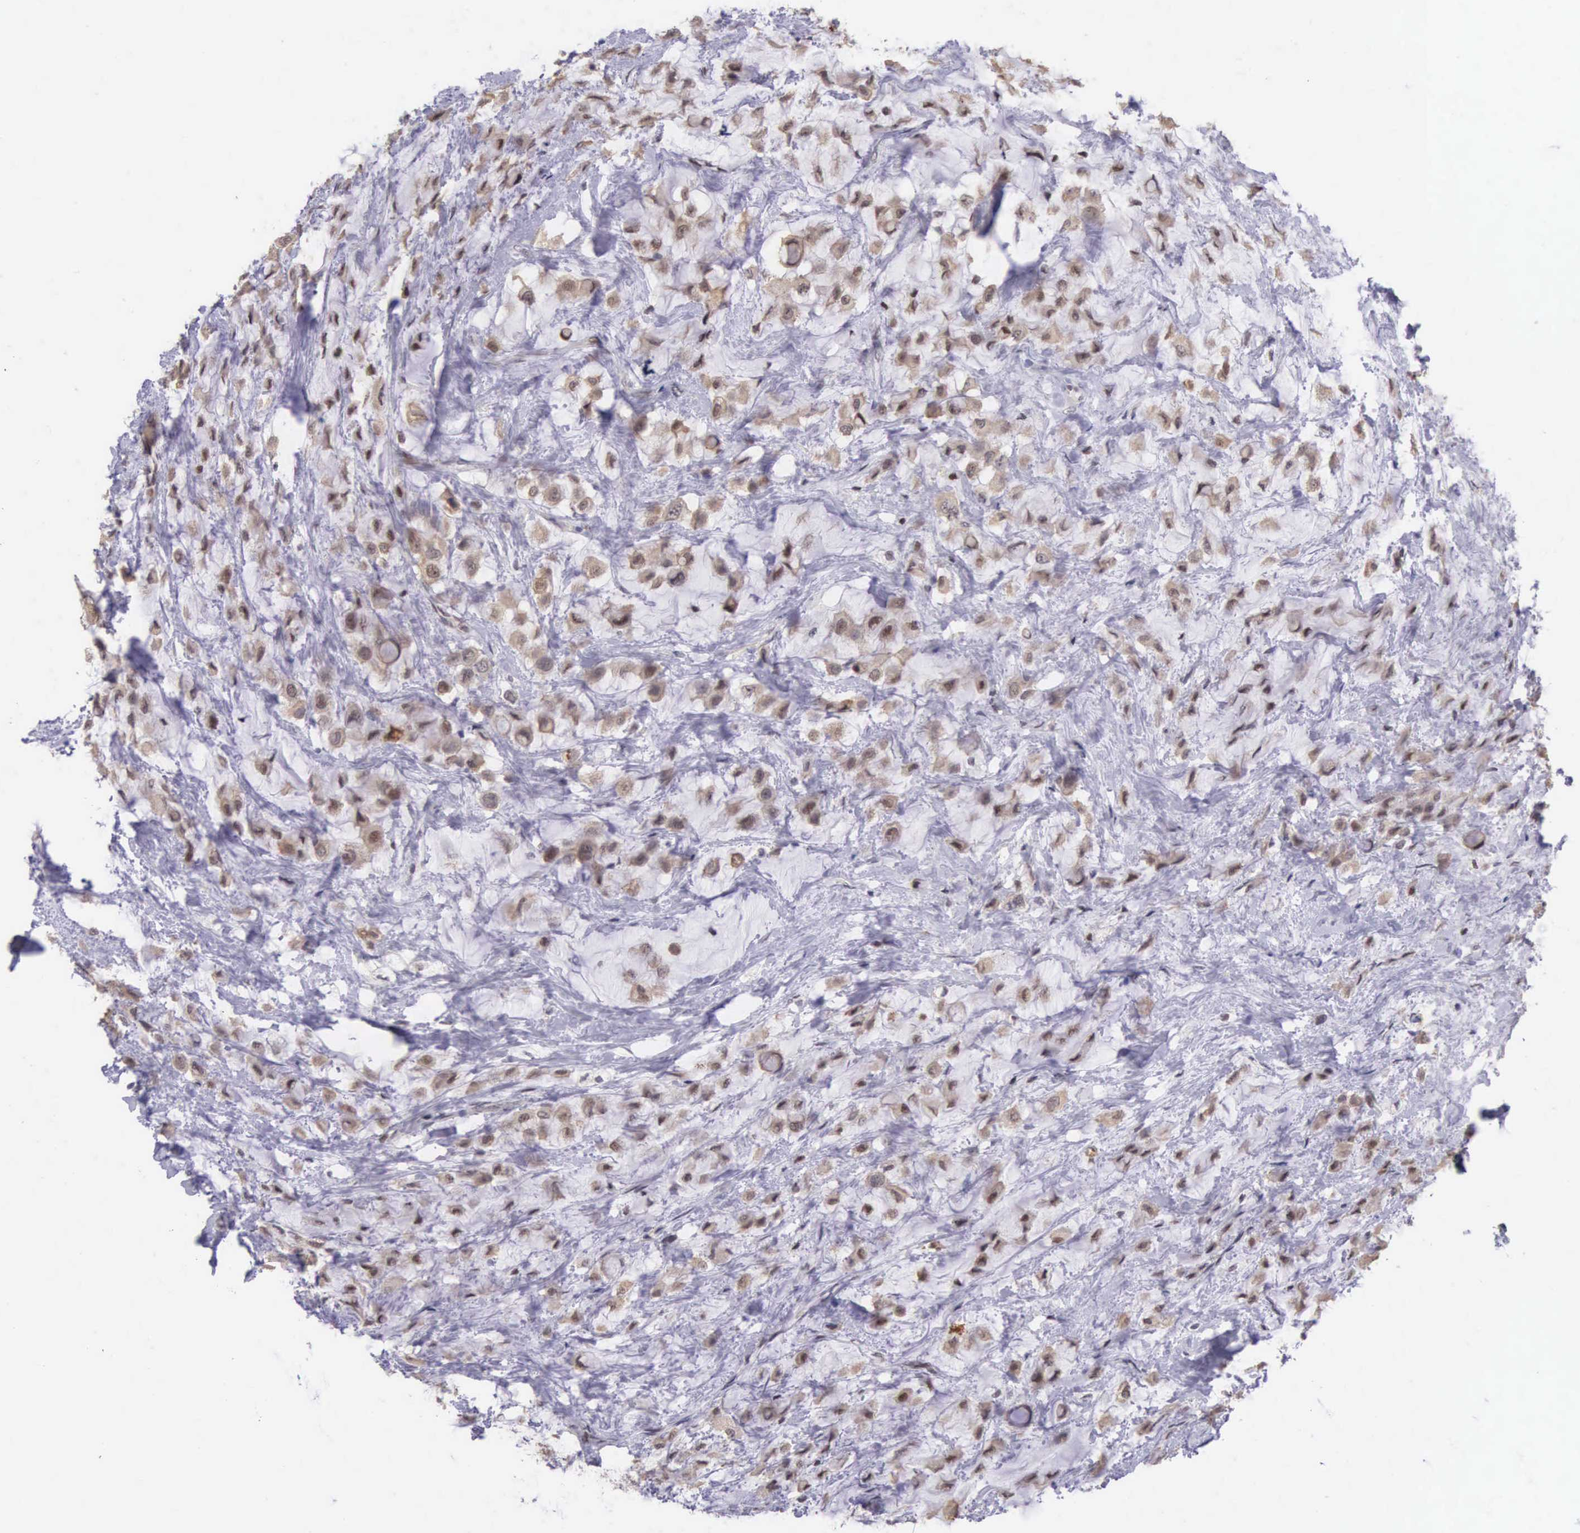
{"staining": {"intensity": "moderate", "quantity": ">75%", "location": "cytoplasmic/membranous,nuclear"}, "tissue": "breast cancer", "cell_type": "Tumor cells", "image_type": "cancer", "snomed": [{"axis": "morphology", "description": "Lobular carcinoma"}, {"axis": "topography", "description": "Breast"}], "caption": "DAB (3,3'-diaminobenzidine) immunohistochemical staining of lobular carcinoma (breast) displays moderate cytoplasmic/membranous and nuclear protein positivity in approximately >75% of tumor cells.", "gene": "SLC25A21", "patient": {"sex": "female", "age": 85}}